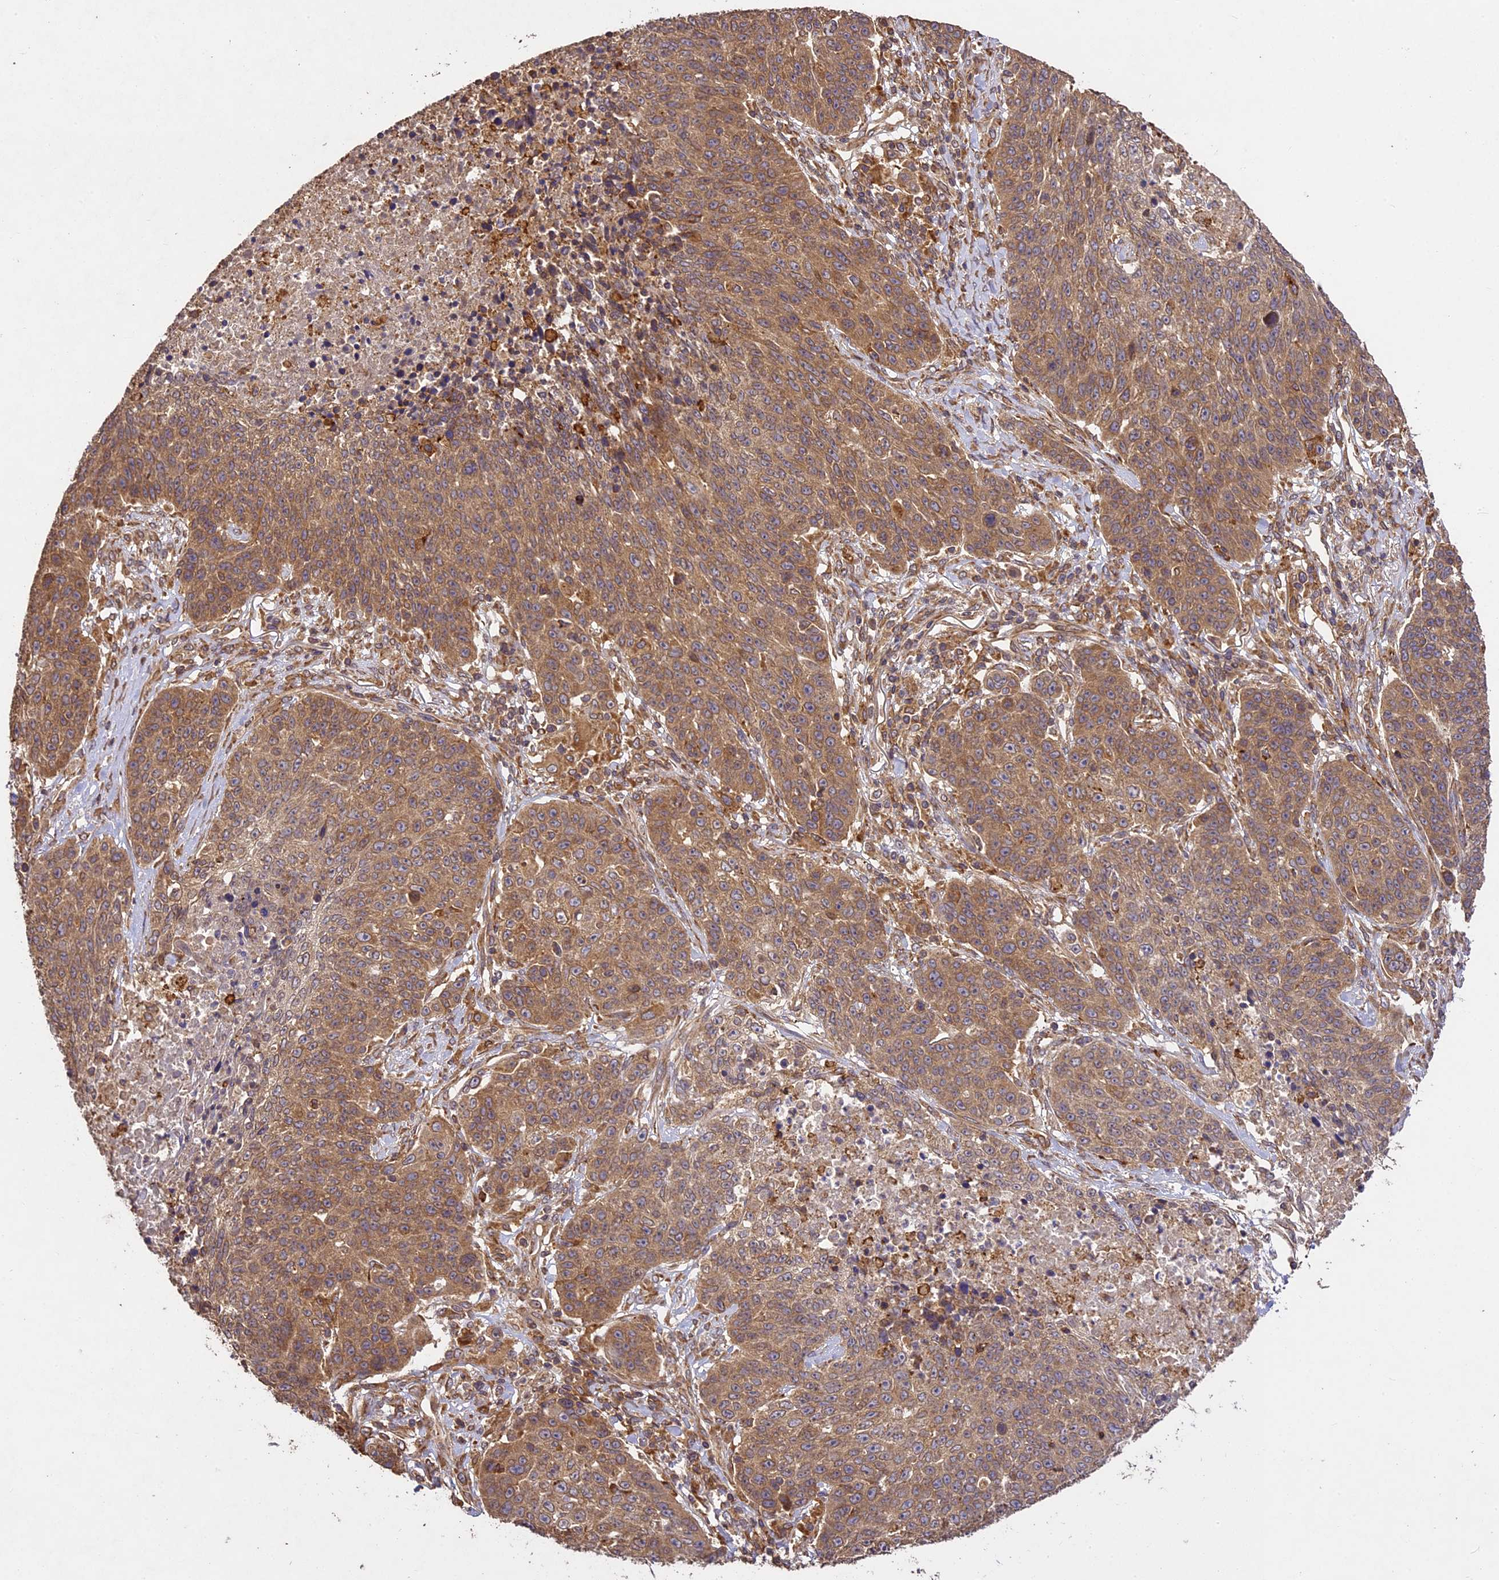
{"staining": {"intensity": "moderate", "quantity": ">75%", "location": "cytoplasmic/membranous"}, "tissue": "lung cancer", "cell_type": "Tumor cells", "image_type": "cancer", "snomed": [{"axis": "morphology", "description": "Normal tissue, NOS"}, {"axis": "morphology", "description": "Squamous cell carcinoma, NOS"}, {"axis": "topography", "description": "Lymph node"}, {"axis": "topography", "description": "Lung"}], "caption": "Human lung cancer (squamous cell carcinoma) stained with a protein marker reveals moderate staining in tumor cells.", "gene": "BRAP", "patient": {"sex": "male", "age": 66}}